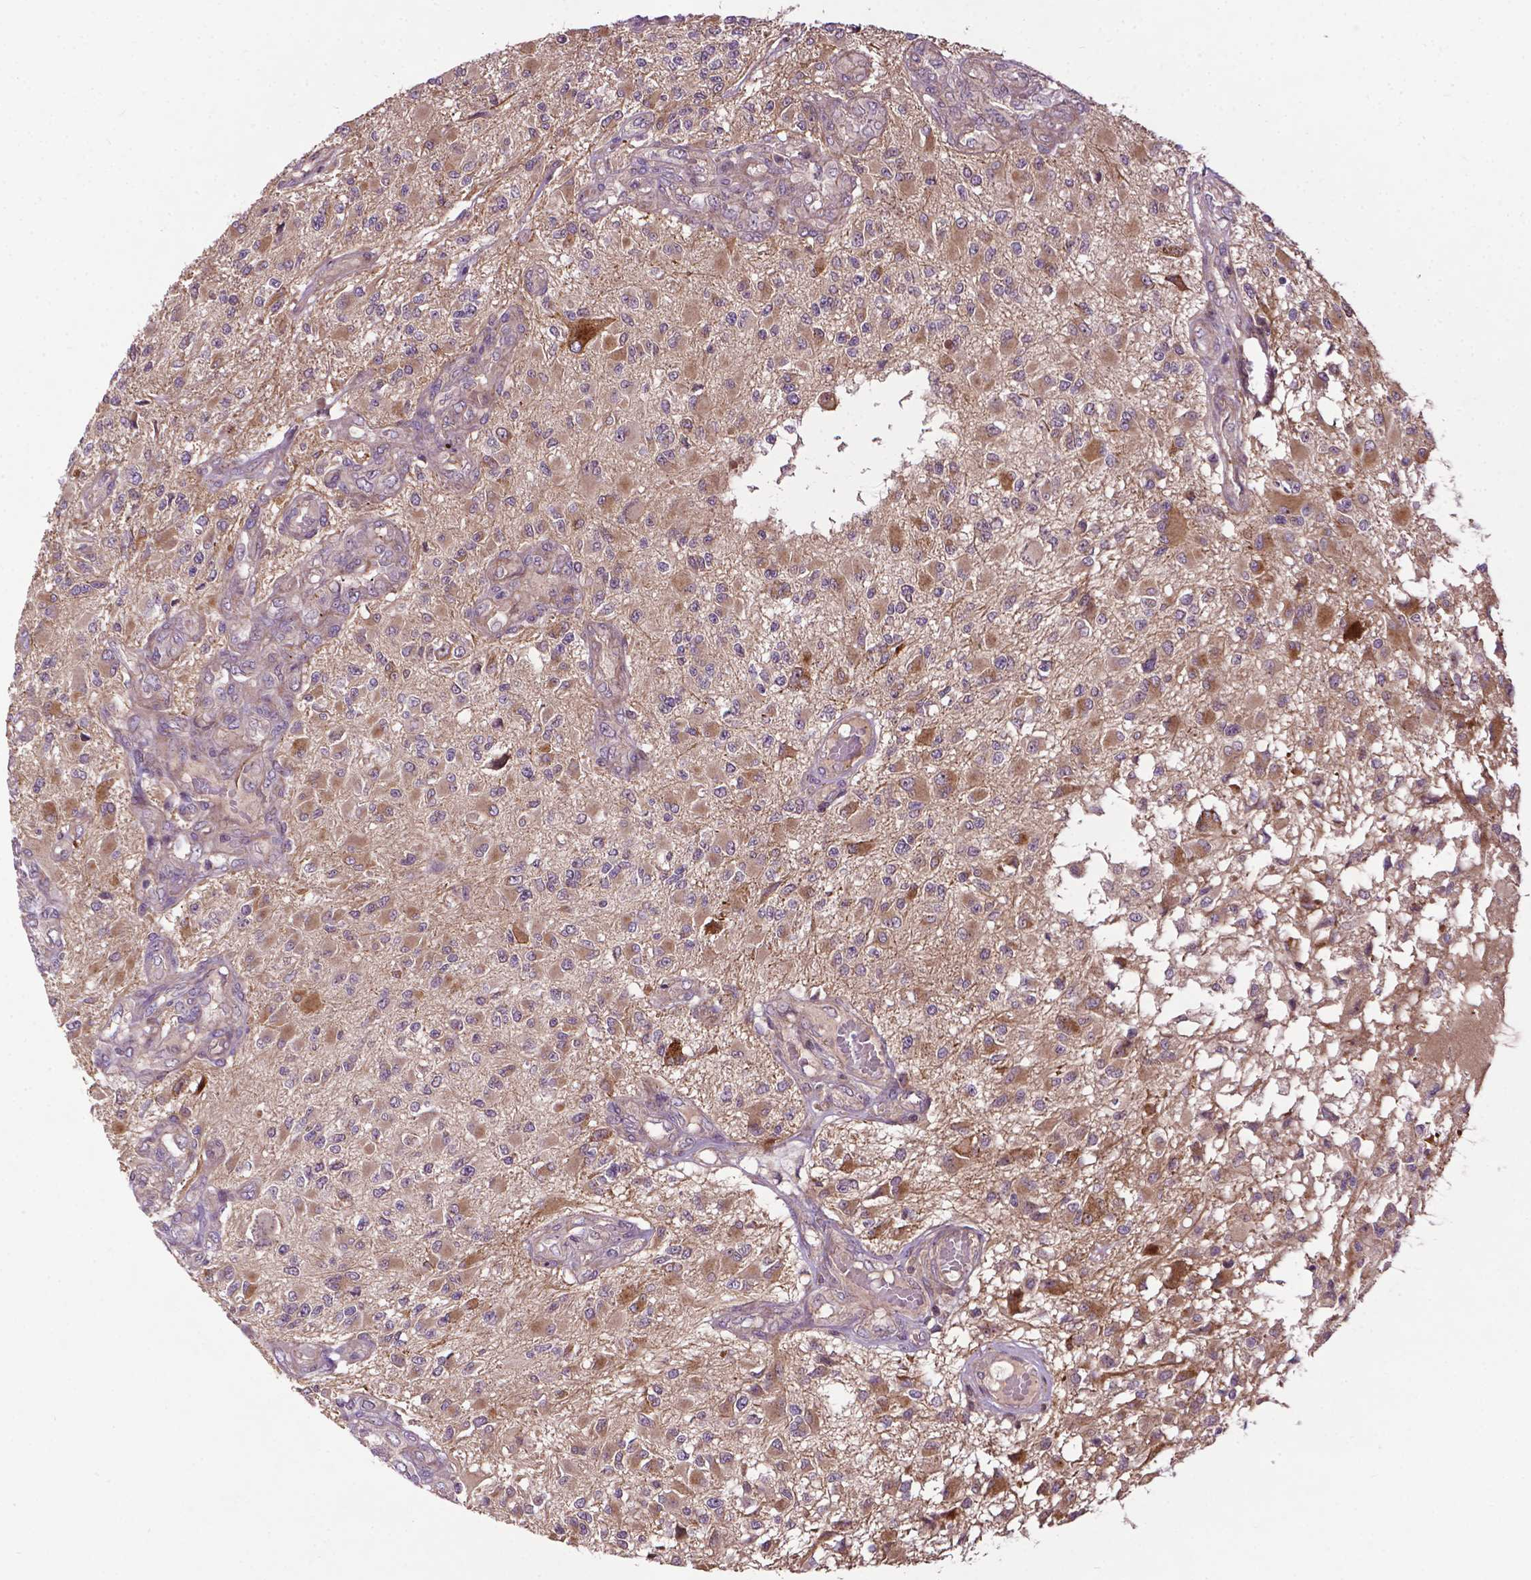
{"staining": {"intensity": "moderate", "quantity": "<25%", "location": "cytoplasmic/membranous"}, "tissue": "glioma", "cell_type": "Tumor cells", "image_type": "cancer", "snomed": [{"axis": "morphology", "description": "Glioma, malignant, High grade"}, {"axis": "topography", "description": "Brain"}], "caption": "Protein staining exhibits moderate cytoplasmic/membranous staining in about <25% of tumor cells in malignant high-grade glioma. (DAB (3,3'-diaminobenzidine) IHC with brightfield microscopy, high magnification).", "gene": "PARP3", "patient": {"sex": "female", "age": 63}}